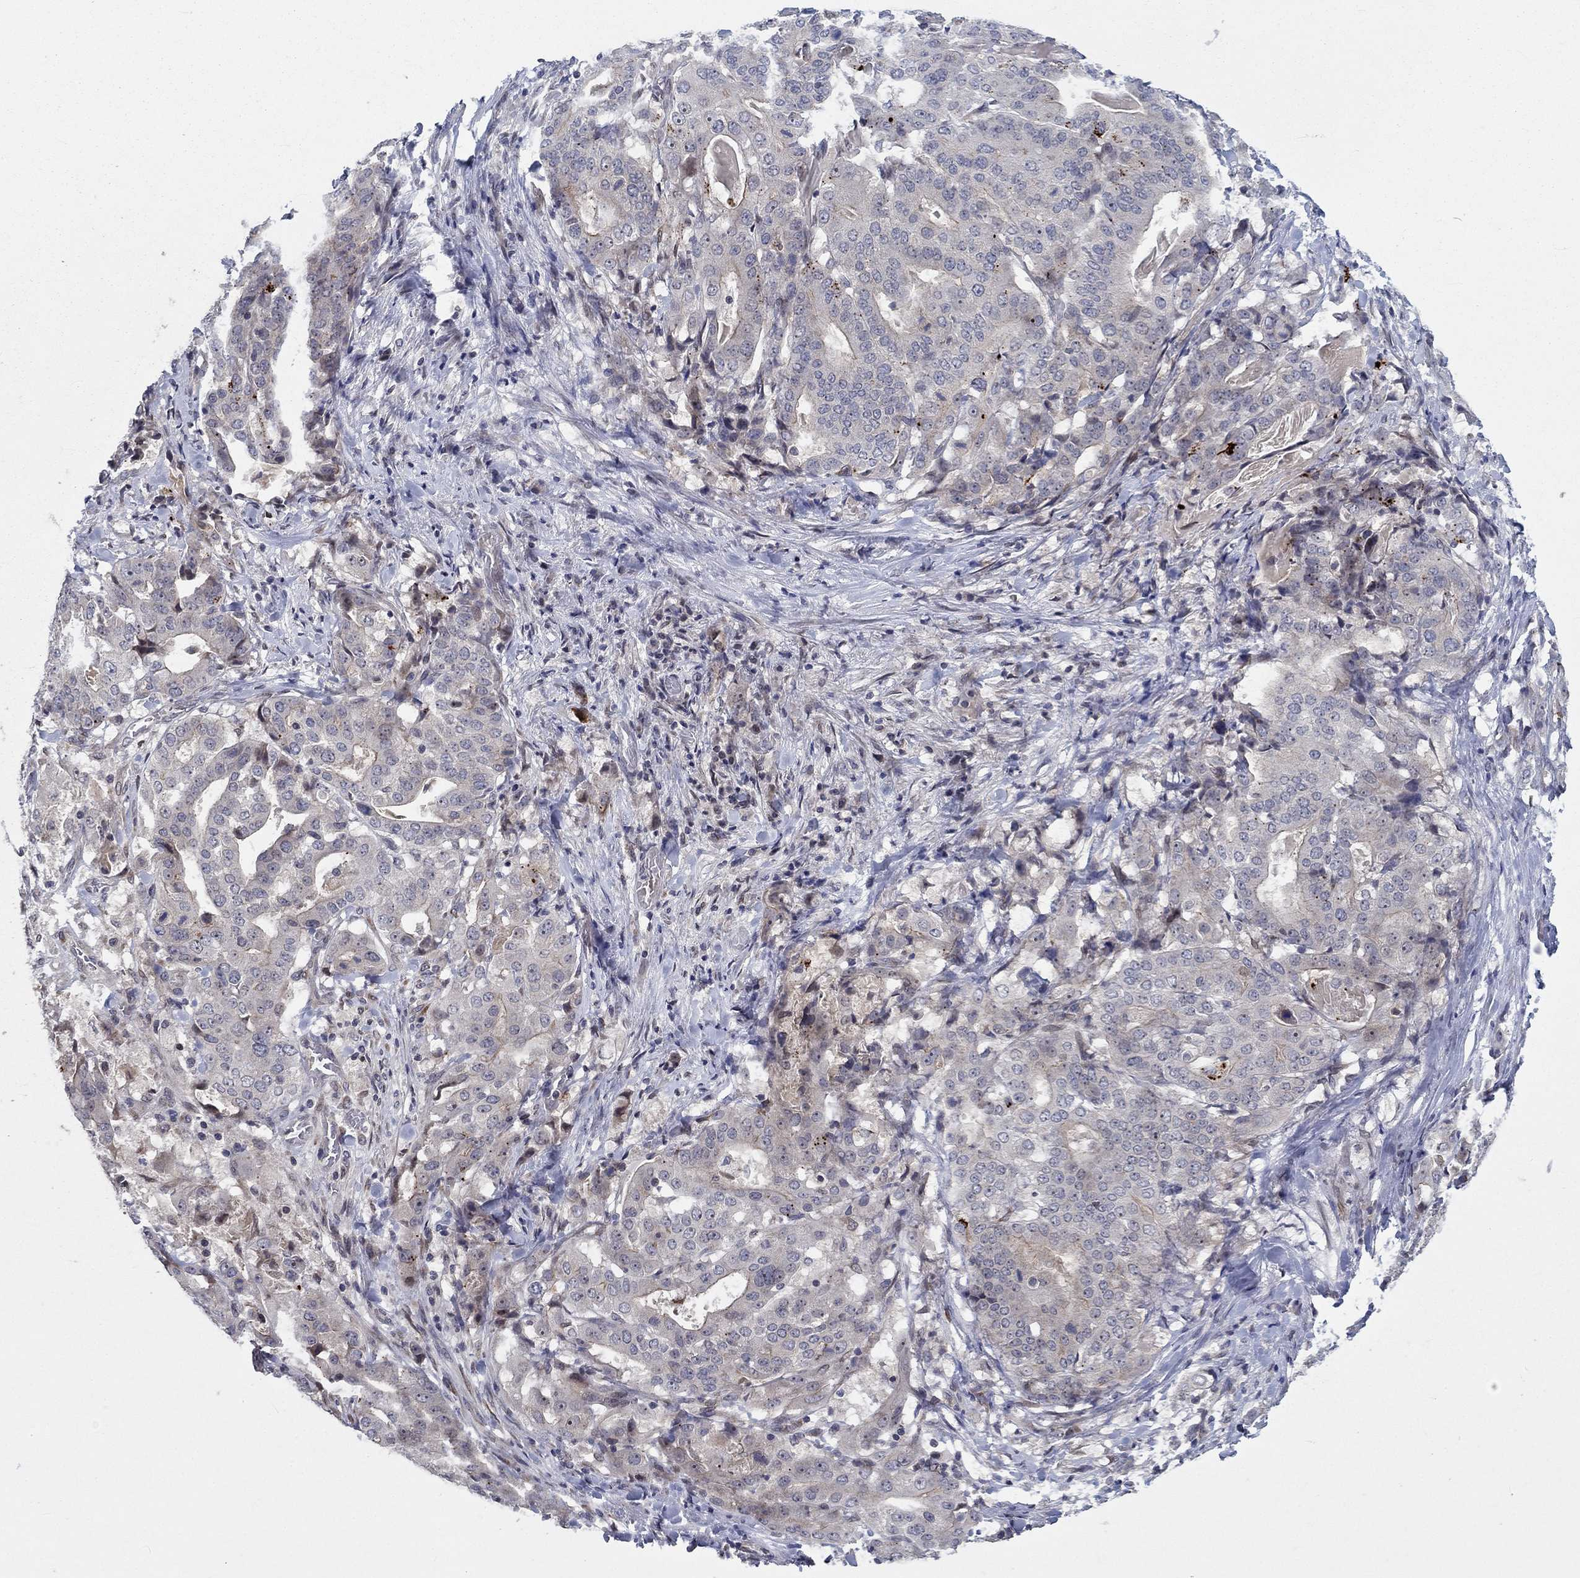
{"staining": {"intensity": "negative", "quantity": "none", "location": "none"}, "tissue": "stomach cancer", "cell_type": "Tumor cells", "image_type": "cancer", "snomed": [{"axis": "morphology", "description": "Adenocarcinoma, NOS"}, {"axis": "topography", "description": "Stomach"}], "caption": "Tumor cells are negative for protein expression in human stomach adenocarcinoma.", "gene": "CETN3", "patient": {"sex": "male", "age": 48}}